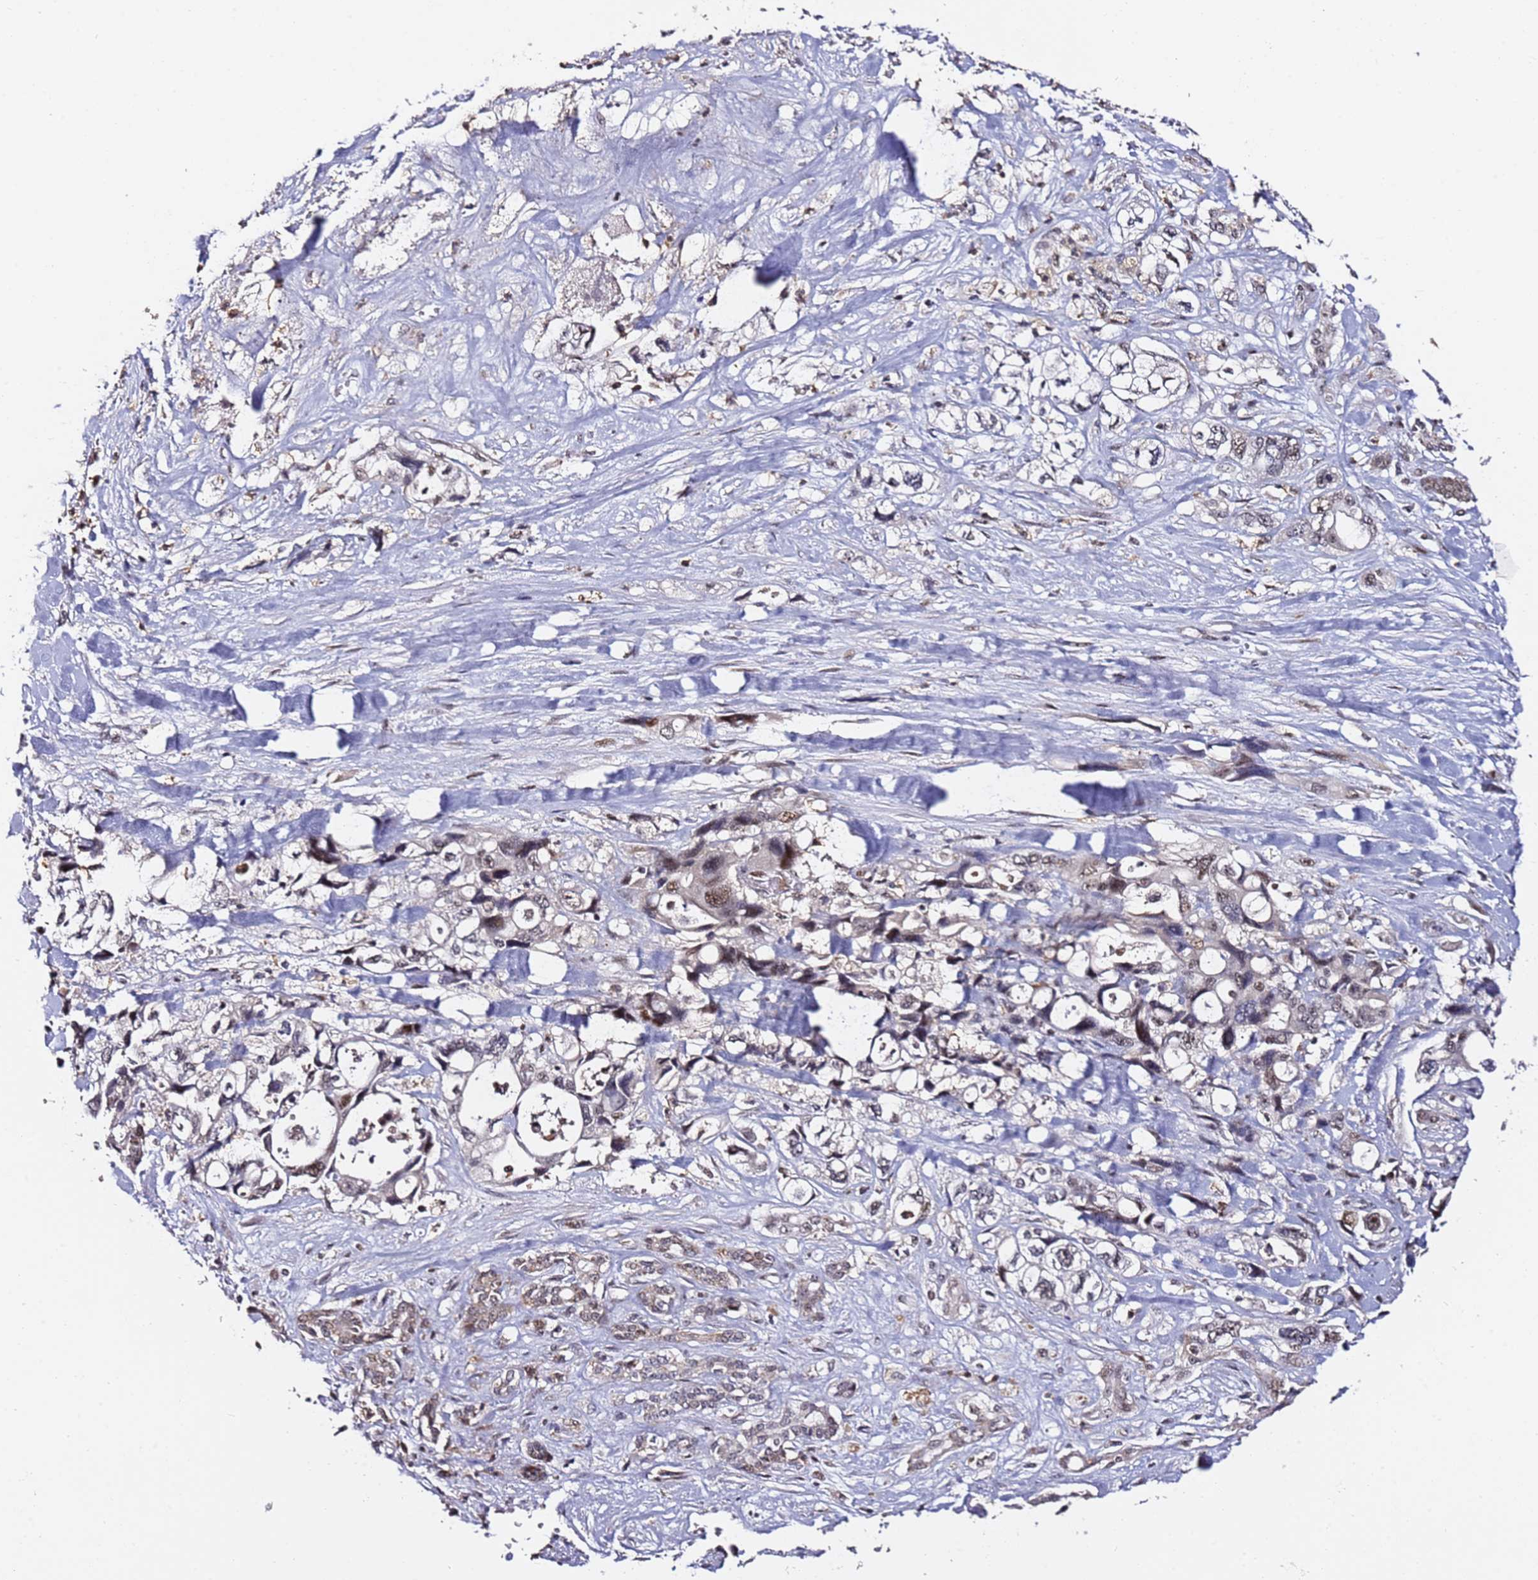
{"staining": {"intensity": "moderate", "quantity": ">75%", "location": "nuclear"}, "tissue": "pancreatic cancer", "cell_type": "Tumor cells", "image_type": "cancer", "snomed": [{"axis": "morphology", "description": "Adenocarcinoma, NOS"}, {"axis": "topography", "description": "Pancreas"}], "caption": "Immunohistochemical staining of pancreatic cancer demonstrates moderate nuclear protein positivity in about >75% of tumor cells.", "gene": "FCF1", "patient": {"sex": "male", "age": 46}}